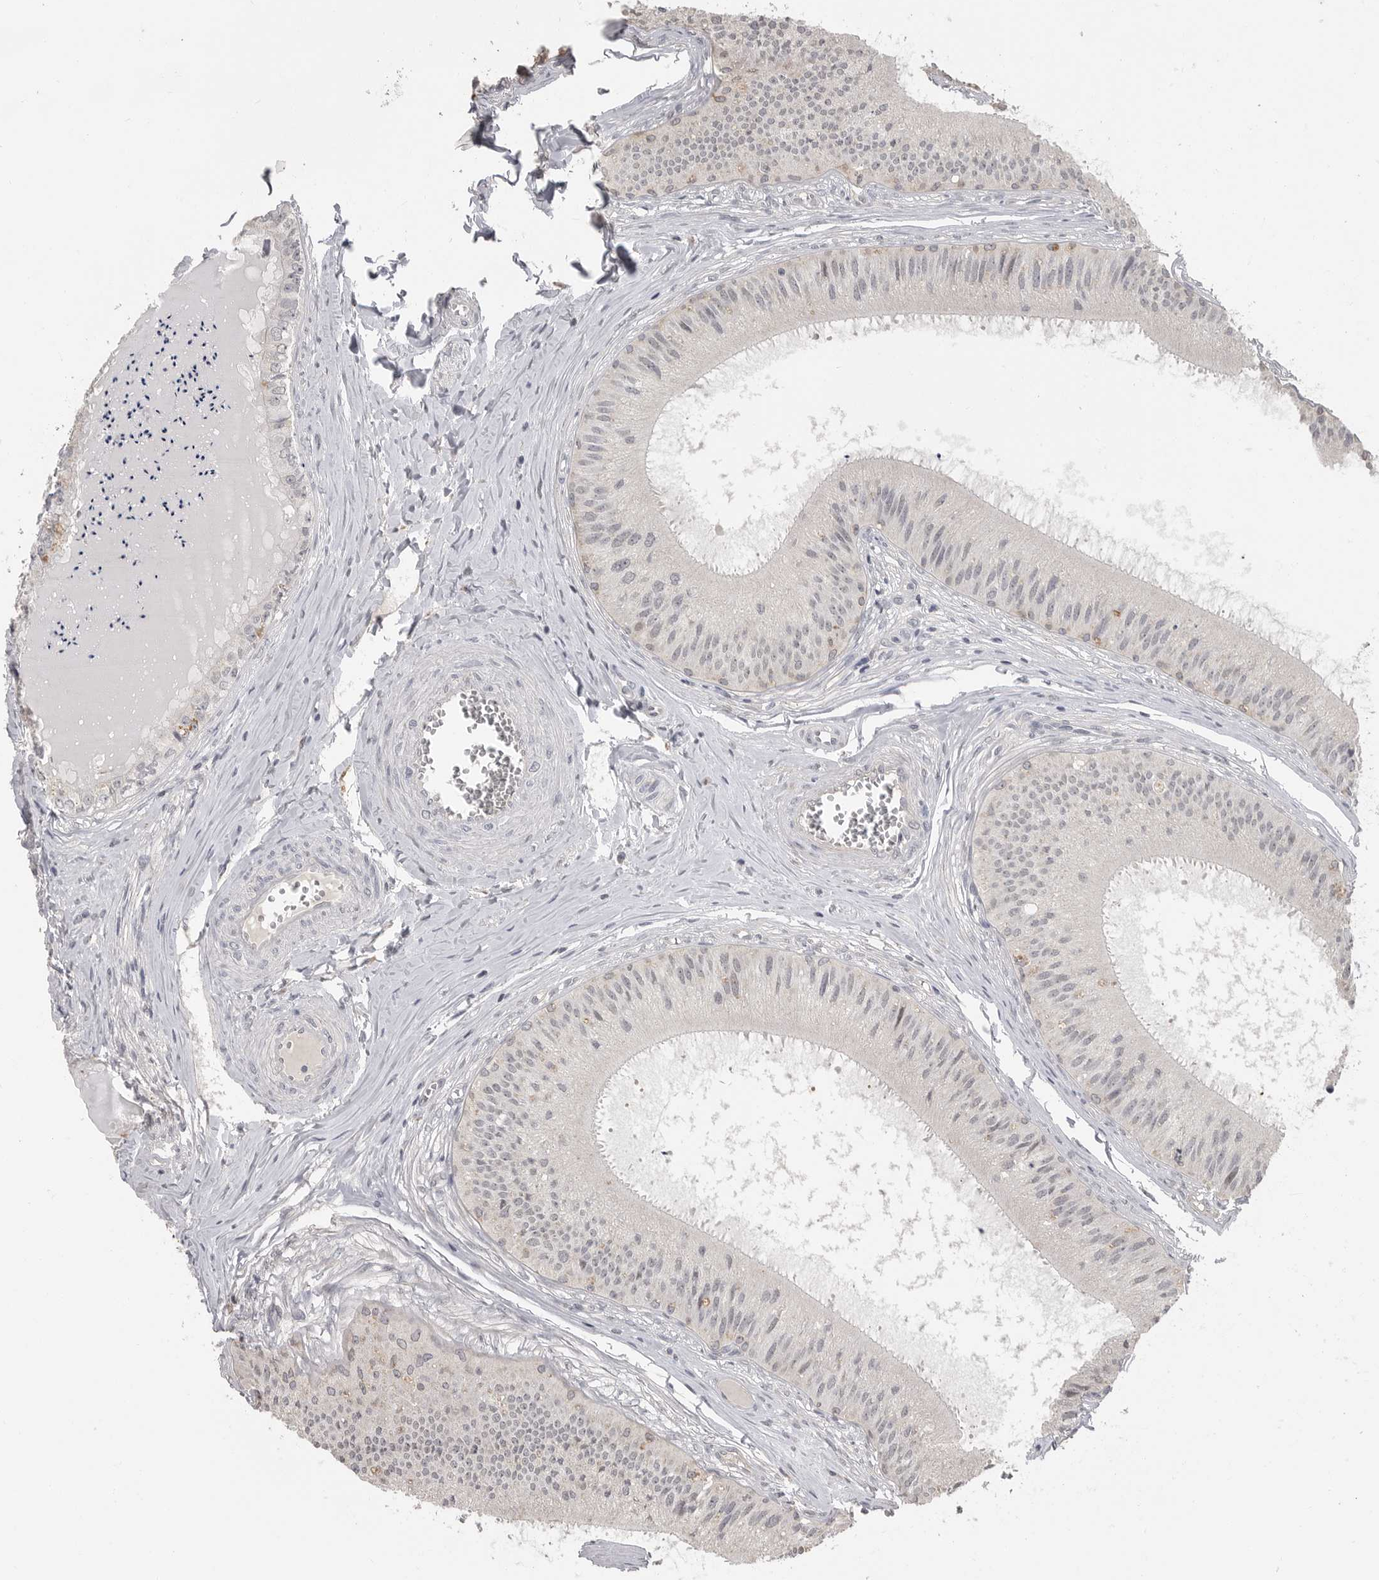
{"staining": {"intensity": "negative", "quantity": "none", "location": "none"}, "tissue": "epididymis", "cell_type": "Glandular cells", "image_type": "normal", "snomed": [{"axis": "morphology", "description": "Normal tissue, NOS"}, {"axis": "topography", "description": "Epididymis"}], "caption": "High magnification brightfield microscopy of benign epididymis stained with DAB (brown) and counterstained with hematoxylin (blue): glandular cells show no significant staining. The staining was performed using DAB (3,3'-diaminobenzidine) to visualize the protein expression in brown, while the nuclei were stained in blue with hematoxylin (Magnification: 20x).", "gene": "PLEKHF1", "patient": {"sex": "male", "age": 31}}